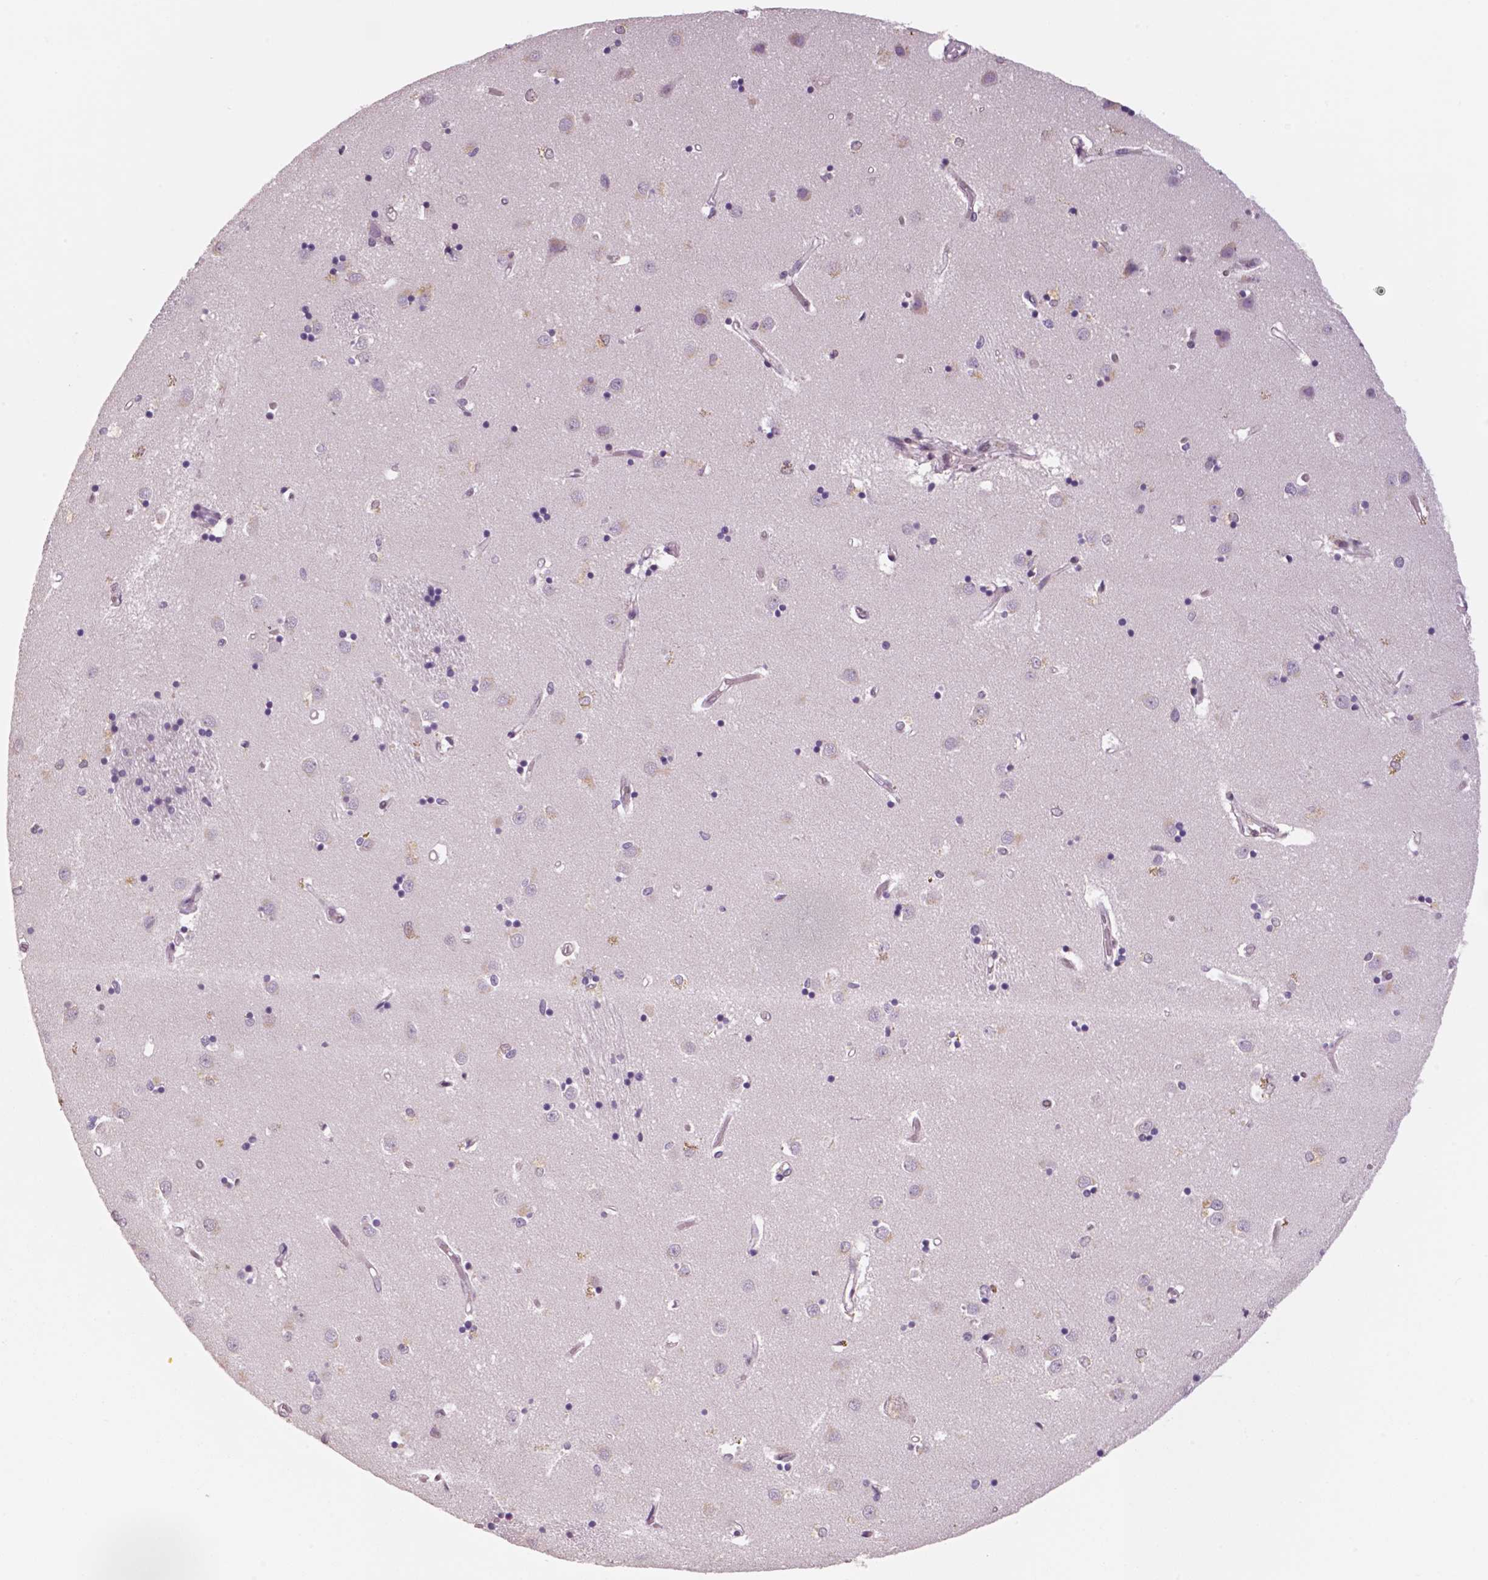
{"staining": {"intensity": "negative", "quantity": "none", "location": "none"}, "tissue": "caudate", "cell_type": "Glial cells", "image_type": "normal", "snomed": [{"axis": "morphology", "description": "Normal tissue, NOS"}, {"axis": "topography", "description": "Lateral ventricle wall"}], "caption": "High magnification brightfield microscopy of normal caudate stained with DAB (3,3'-diaminobenzidine) (brown) and counterstained with hematoxylin (blue): glial cells show no significant expression. (Stains: DAB IHC with hematoxylin counter stain, Microscopy: brightfield microscopy at high magnification).", "gene": "STAT3", "patient": {"sex": "male", "age": 54}}